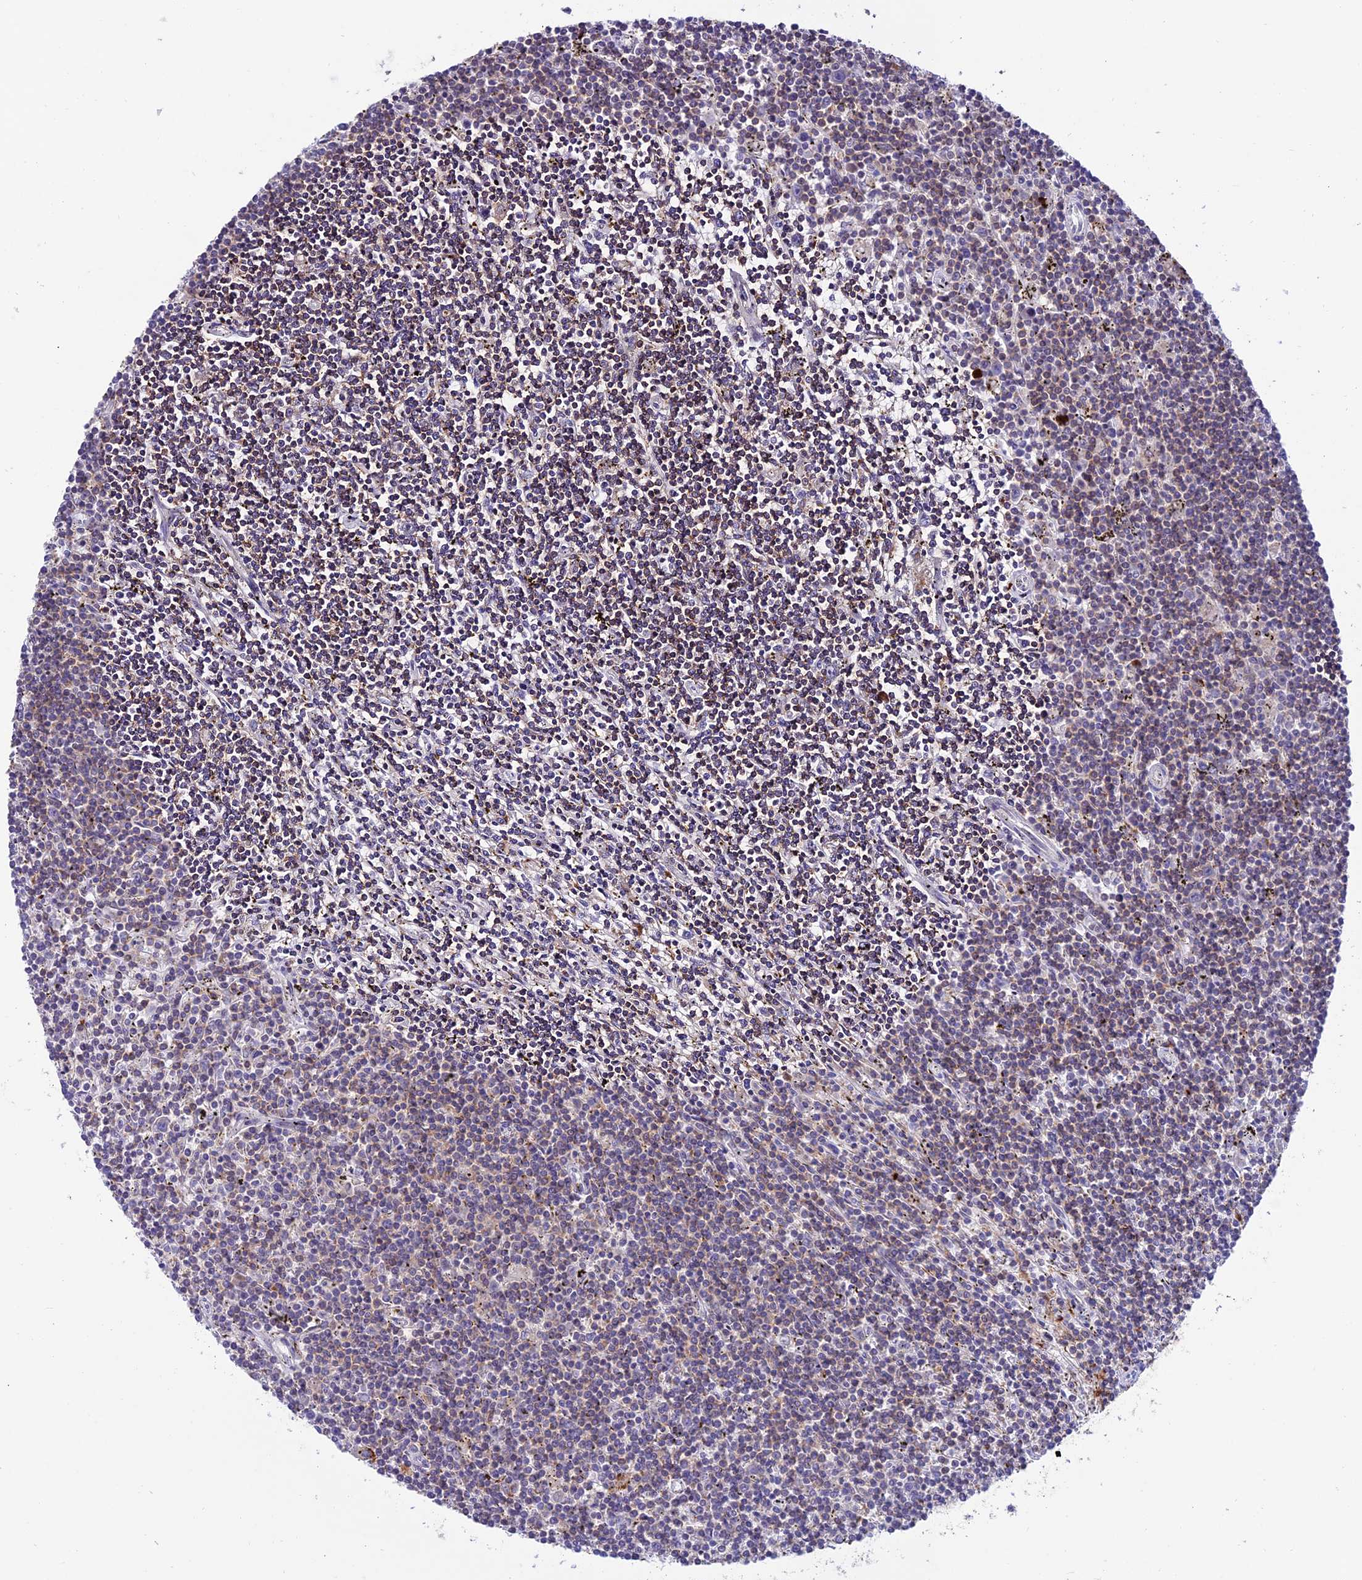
{"staining": {"intensity": "weak", "quantity": "25%-75%", "location": "cytoplasmic/membranous"}, "tissue": "lymphoma", "cell_type": "Tumor cells", "image_type": "cancer", "snomed": [{"axis": "morphology", "description": "Malignant lymphoma, non-Hodgkin's type, Low grade"}, {"axis": "topography", "description": "Spleen"}], "caption": "Lymphoma tissue displays weak cytoplasmic/membranous expression in about 25%-75% of tumor cells", "gene": "ARHGEF18", "patient": {"sex": "male", "age": 76}}